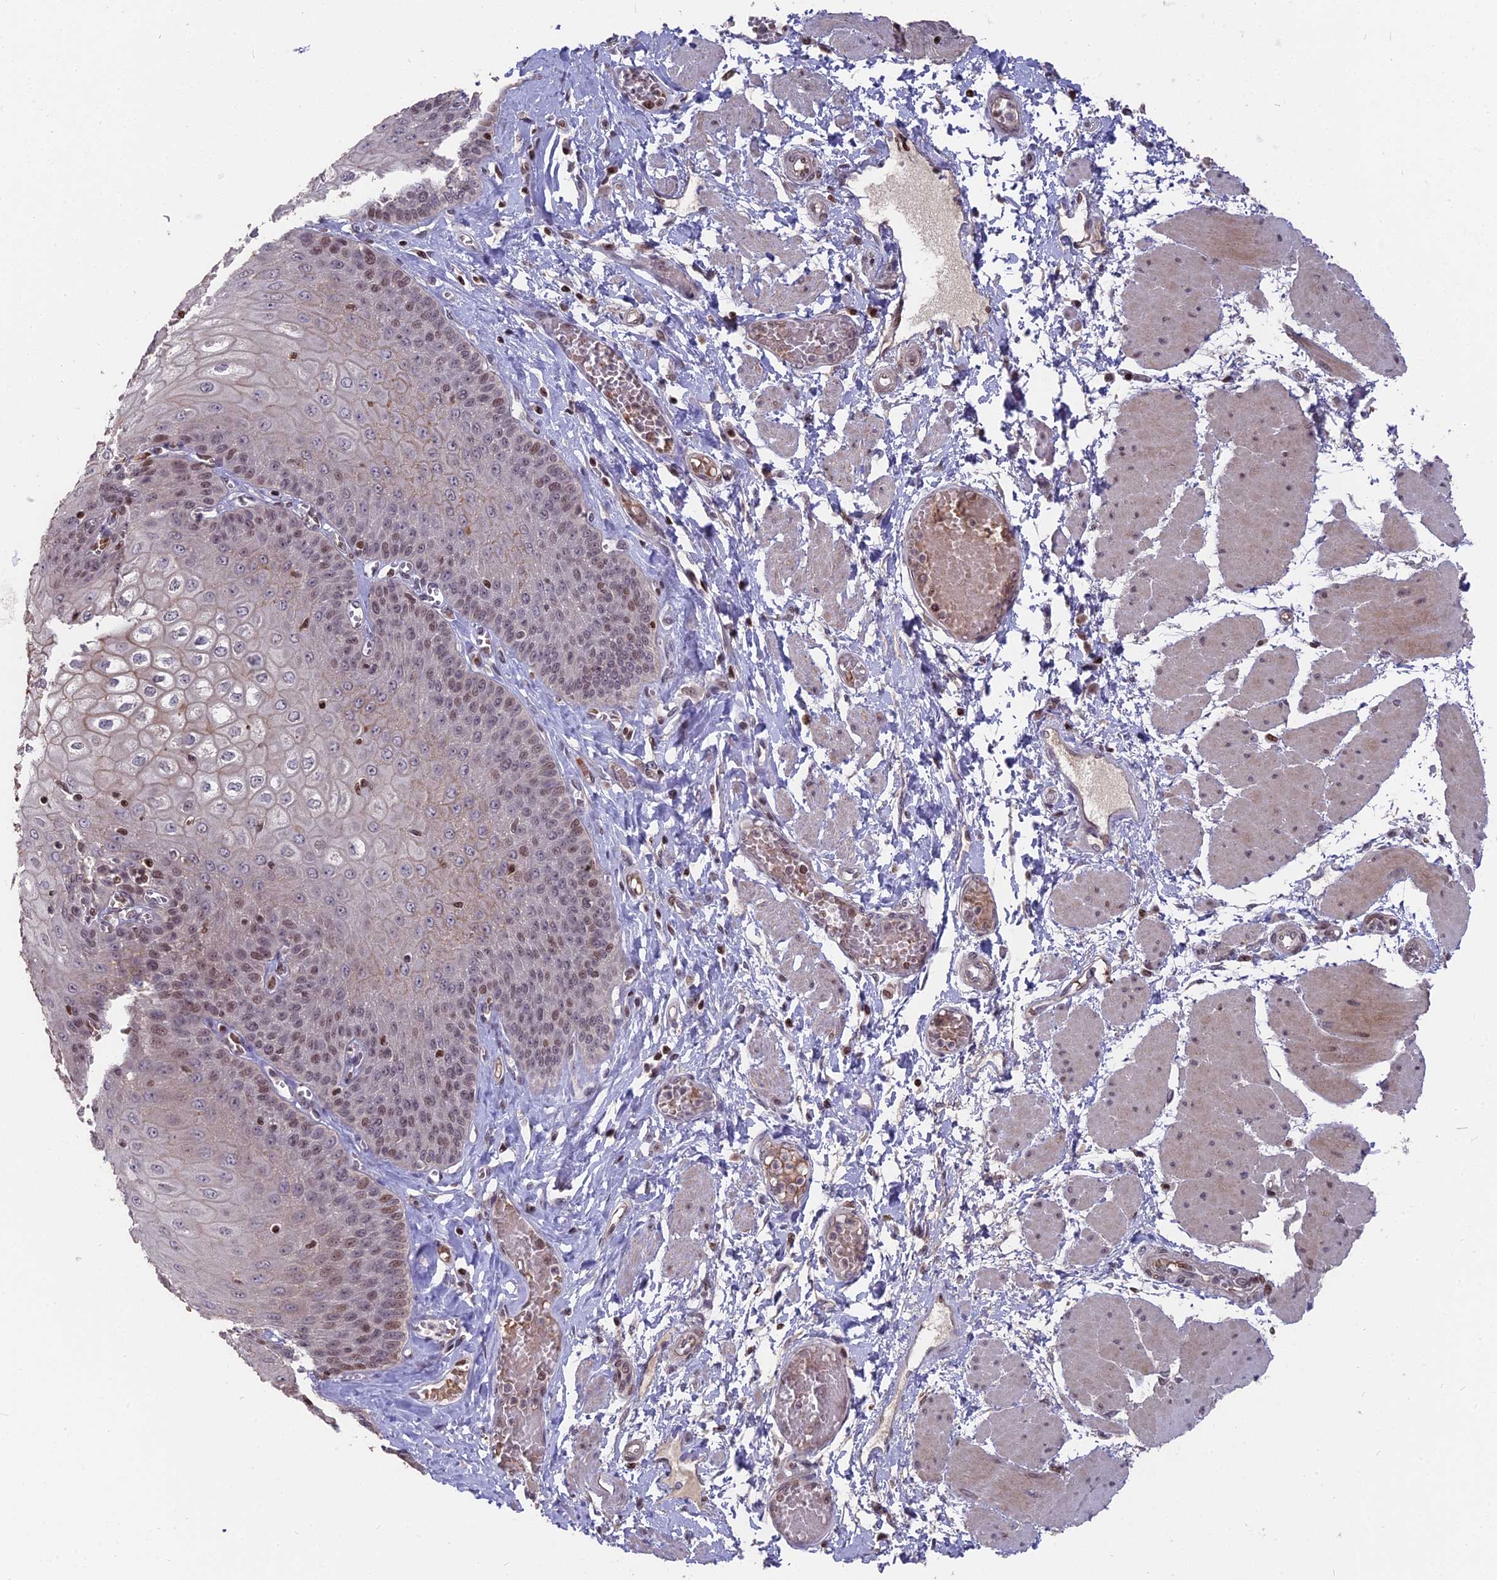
{"staining": {"intensity": "moderate", "quantity": "25%-75%", "location": "cytoplasmic/membranous,nuclear"}, "tissue": "esophagus", "cell_type": "Squamous epithelial cells", "image_type": "normal", "snomed": [{"axis": "morphology", "description": "Normal tissue, NOS"}, {"axis": "topography", "description": "Esophagus"}], "caption": "DAB immunohistochemical staining of benign human esophagus reveals moderate cytoplasmic/membranous,nuclear protein staining in about 25%-75% of squamous epithelial cells.", "gene": "NR1H3", "patient": {"sex": "male", "age": 60}}